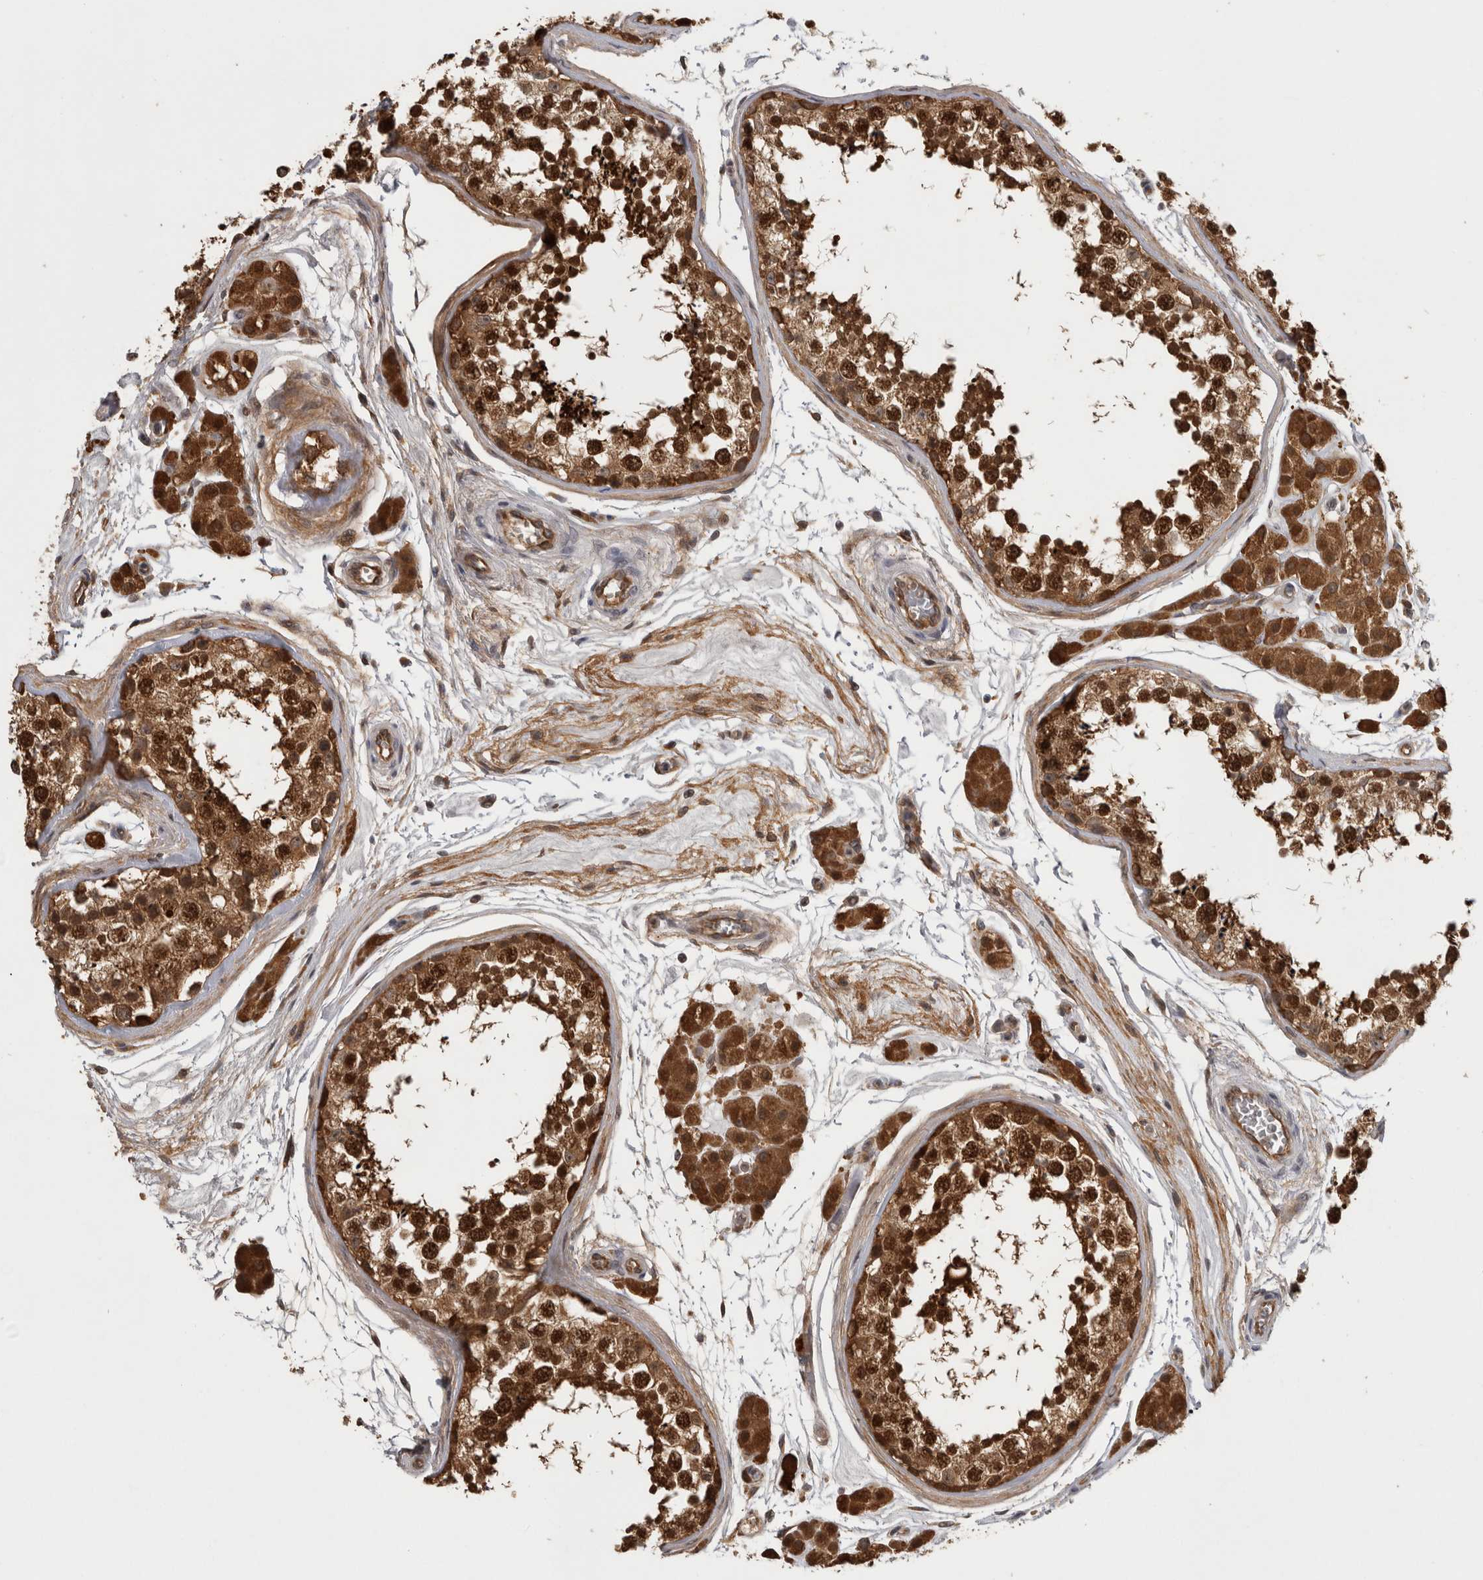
{"staining": {"intensity": "strong", "quantity": ">75%", "location": "cytoplasmic/membranous,nuclear"}, "tissue": "testis", "cell_type": "Cells in seminiferous ducts", "image_type": "normal", "snomed": [{"axis": "morphology", "description": "Normal tissue, NOS"}, {"axis": "topography", "description": "Testis"}], "caption": "Immunohistochemistry (IHC) photomicrograph of normal testis: human testis stained using immunohistochemistry (IHC) demonstrates high levels of strong protein expression localized specifically in the cytoplasmic/membranous,nuclear of cells in seminiferous ducts, appearing as a cytoplasmic/membranous,nuclear brown color.", "gene": "TRMT61B", "patient": {"sex": "male", "age": 56}}